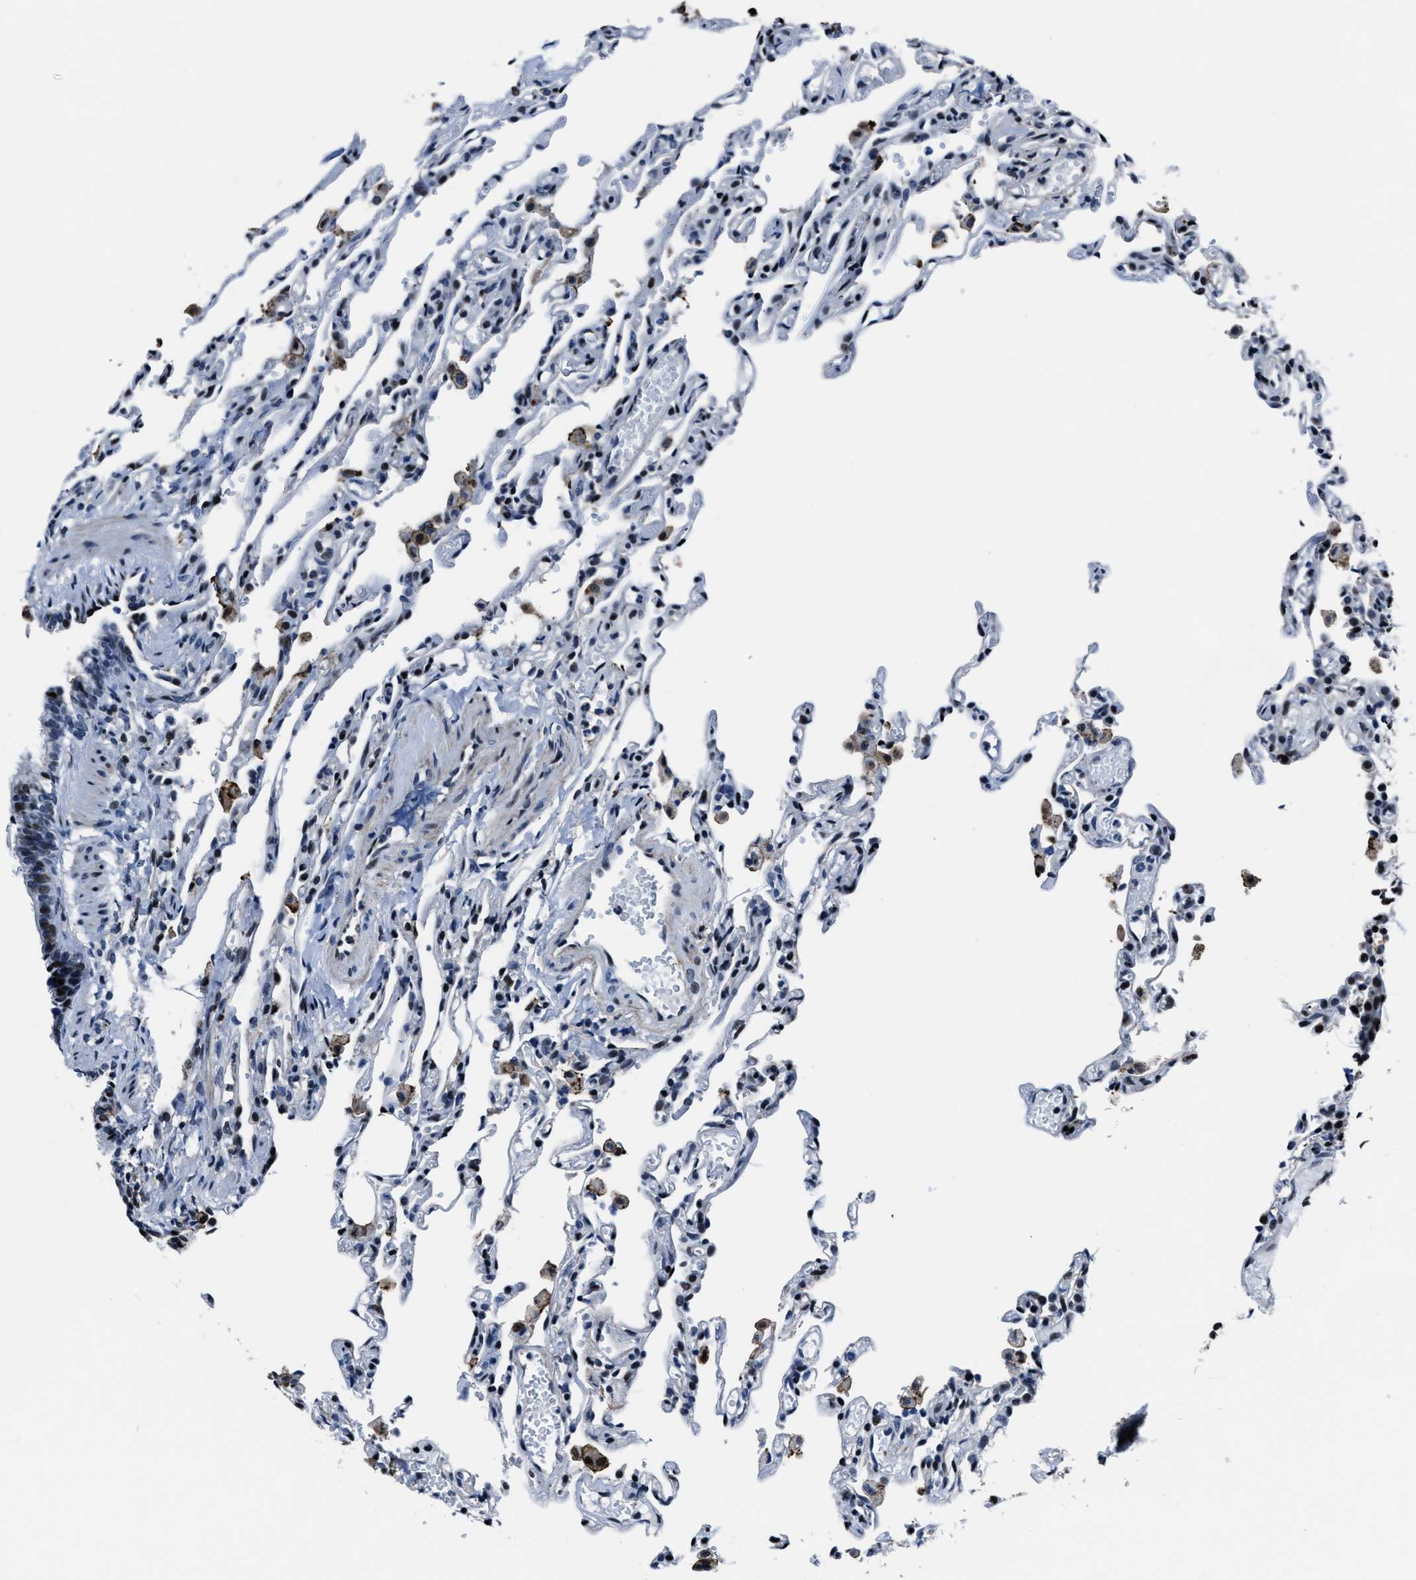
{"staining": {"intensity": "strong", "quantity": "25%-75%", "location": "nuclear"}, "tissue": "lung", "cell_type": "Alveolar cells", "image_type": "normal", "snomed": [{"axis": "morphology", "description": "Normal tissue, NOS"}, {"axis": "topography", "description": "Lung"}], "caption": "Lung stained with DAB immunohistochemistry reveals high levels of strong nuclear positivity in about 25%-75% of alveolar cells. The staining is performed using DAB (3,3'-diaminobenzidine) brown chromogen to label protein expression. The nuclei are counter-stained blue using hematoxylin.", "gene": "PPIE", "patient": {"sex": "male", "age": 21}}